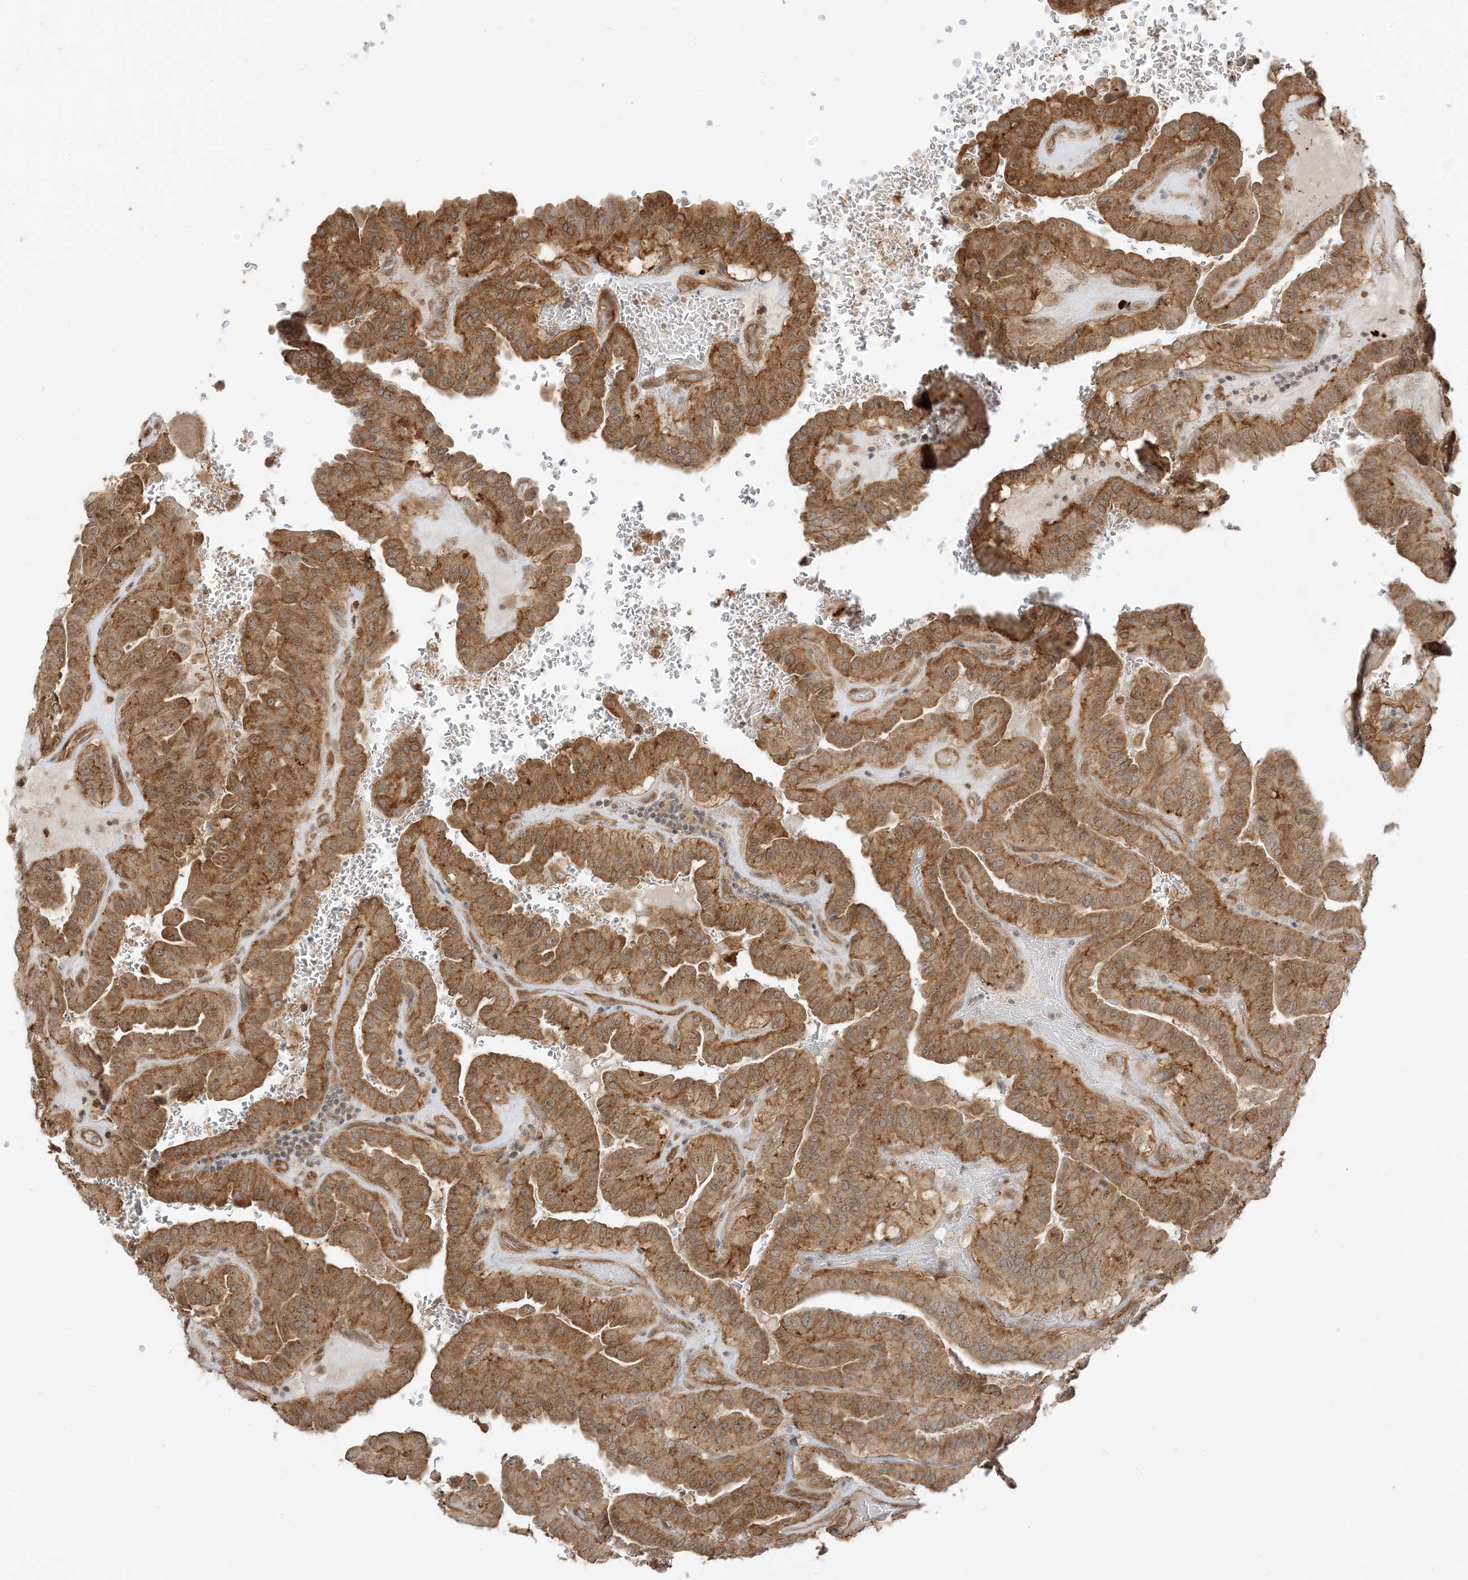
{"staining": {"intensity": "moderate", "quantity": ">75%", "location": "cytoplasmic/membranous"}, "tissue": "thyroid cancer", "cell_type": "Tumor cells", "image_type": "cancer", "snomed": [{"axis": "morphology", "description": "Papillary adenocarcinoma, NOS"}, {"axis": "topography", "description": "Thyroid gland"}], "caption": "Papillary adenocarcinoma (thyroid) stained for a protein exhibits moderate cytoplasmic/membranous positivity in tumor cells.", "gene": "UBAP2L", "patient": {"sex": "male", "age": 77}}